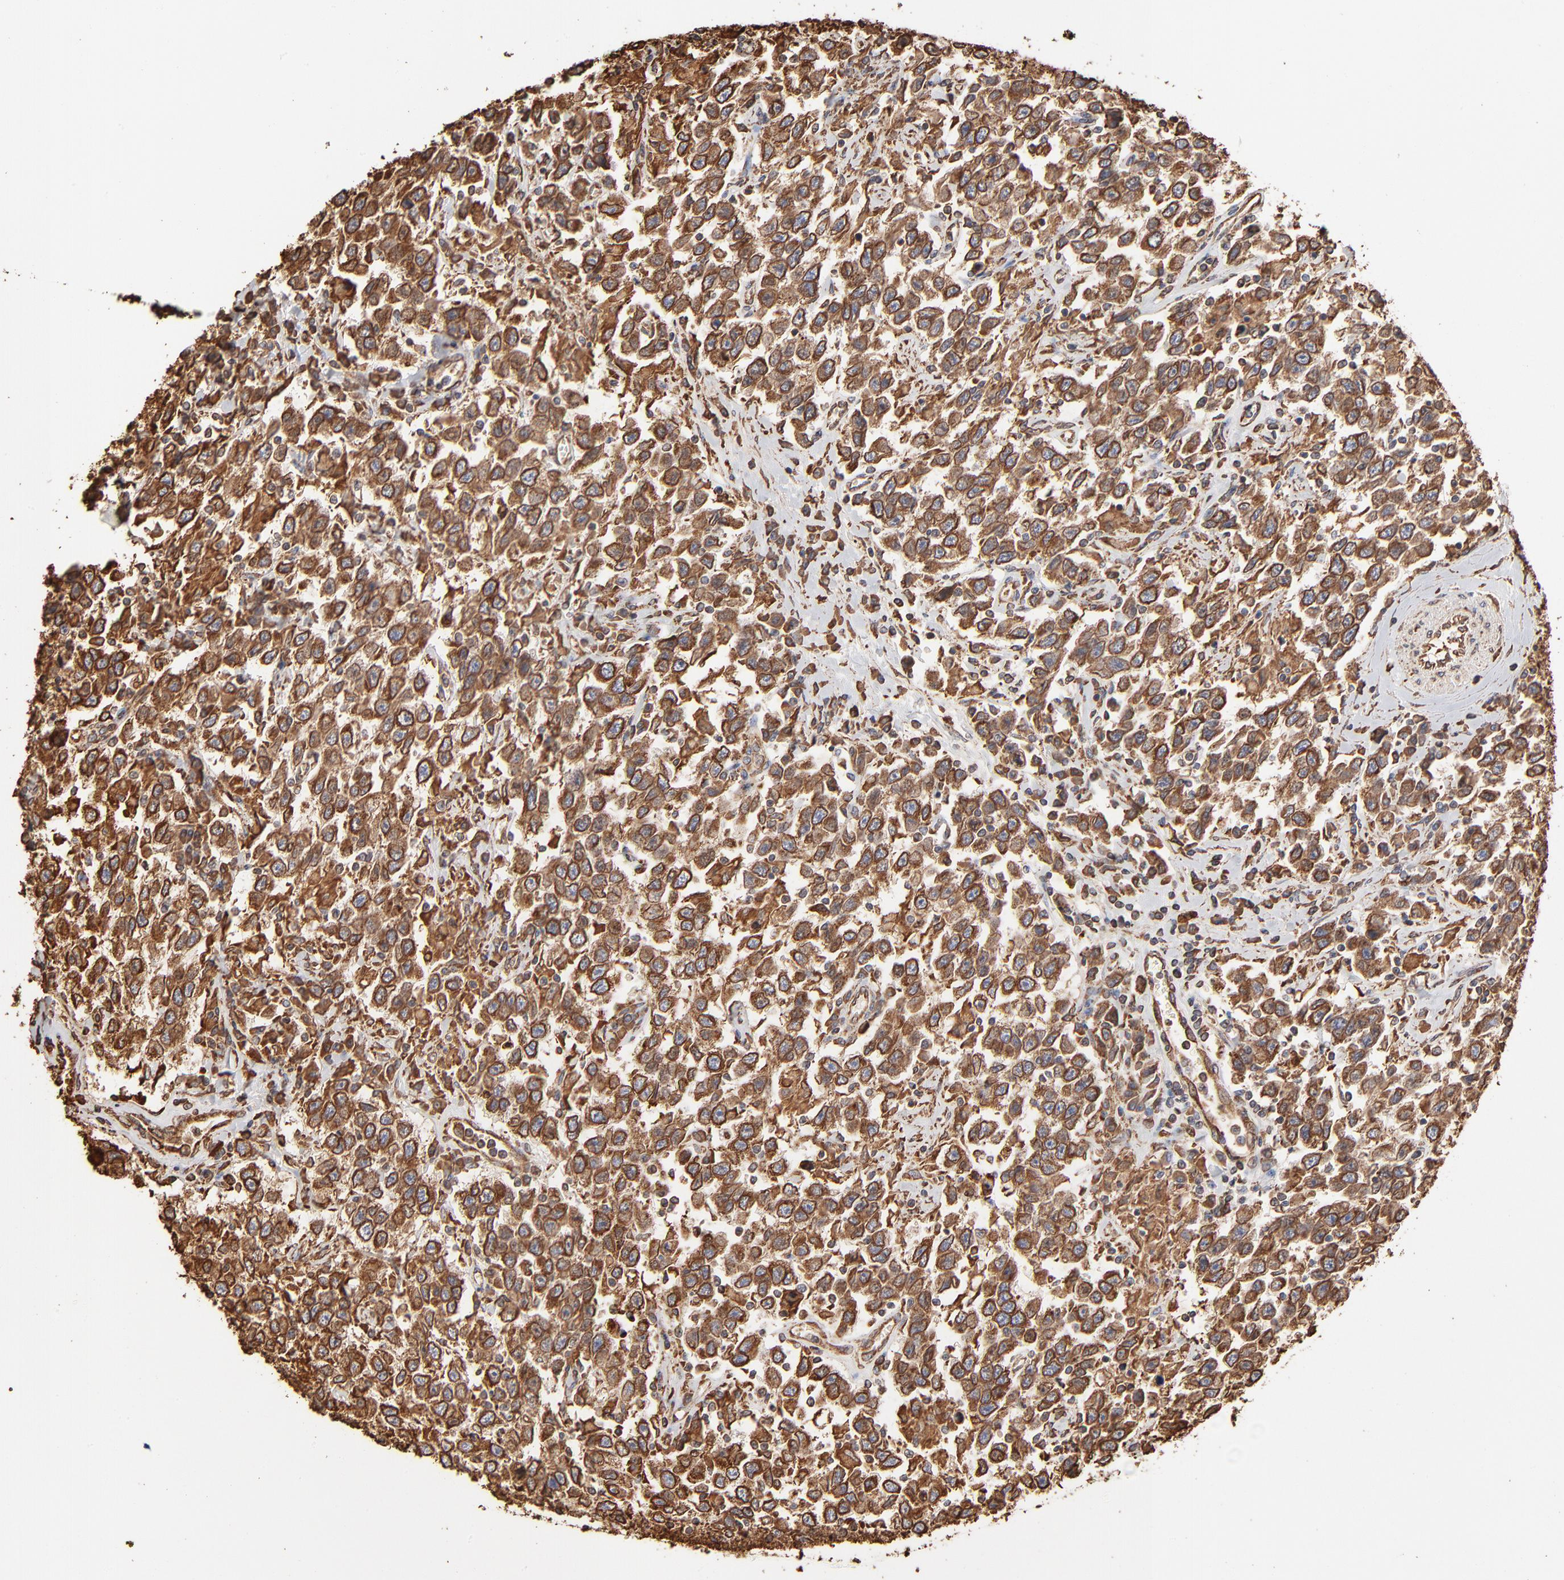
{"staining": {"intensity": "moderate", "quantity": ">75%", "location": "cytoplasmic/membranous"}, "tissue": "testis cancer", "cell_type": "Tumor cells", "image_type": "cancer", "snomed": [{"axis": "morphology", "description": "Seminoma, NOS"}, {"axis": "topography", "description": "Testis"}], "caption": "This is an image of immunohistochemistry staining of testis cancer, which shows moderate positivity in the cytoplasmic/membranous of tumor cells.", "gene": "PDIA3", "patient": {"sex": "male", "age": 41}}